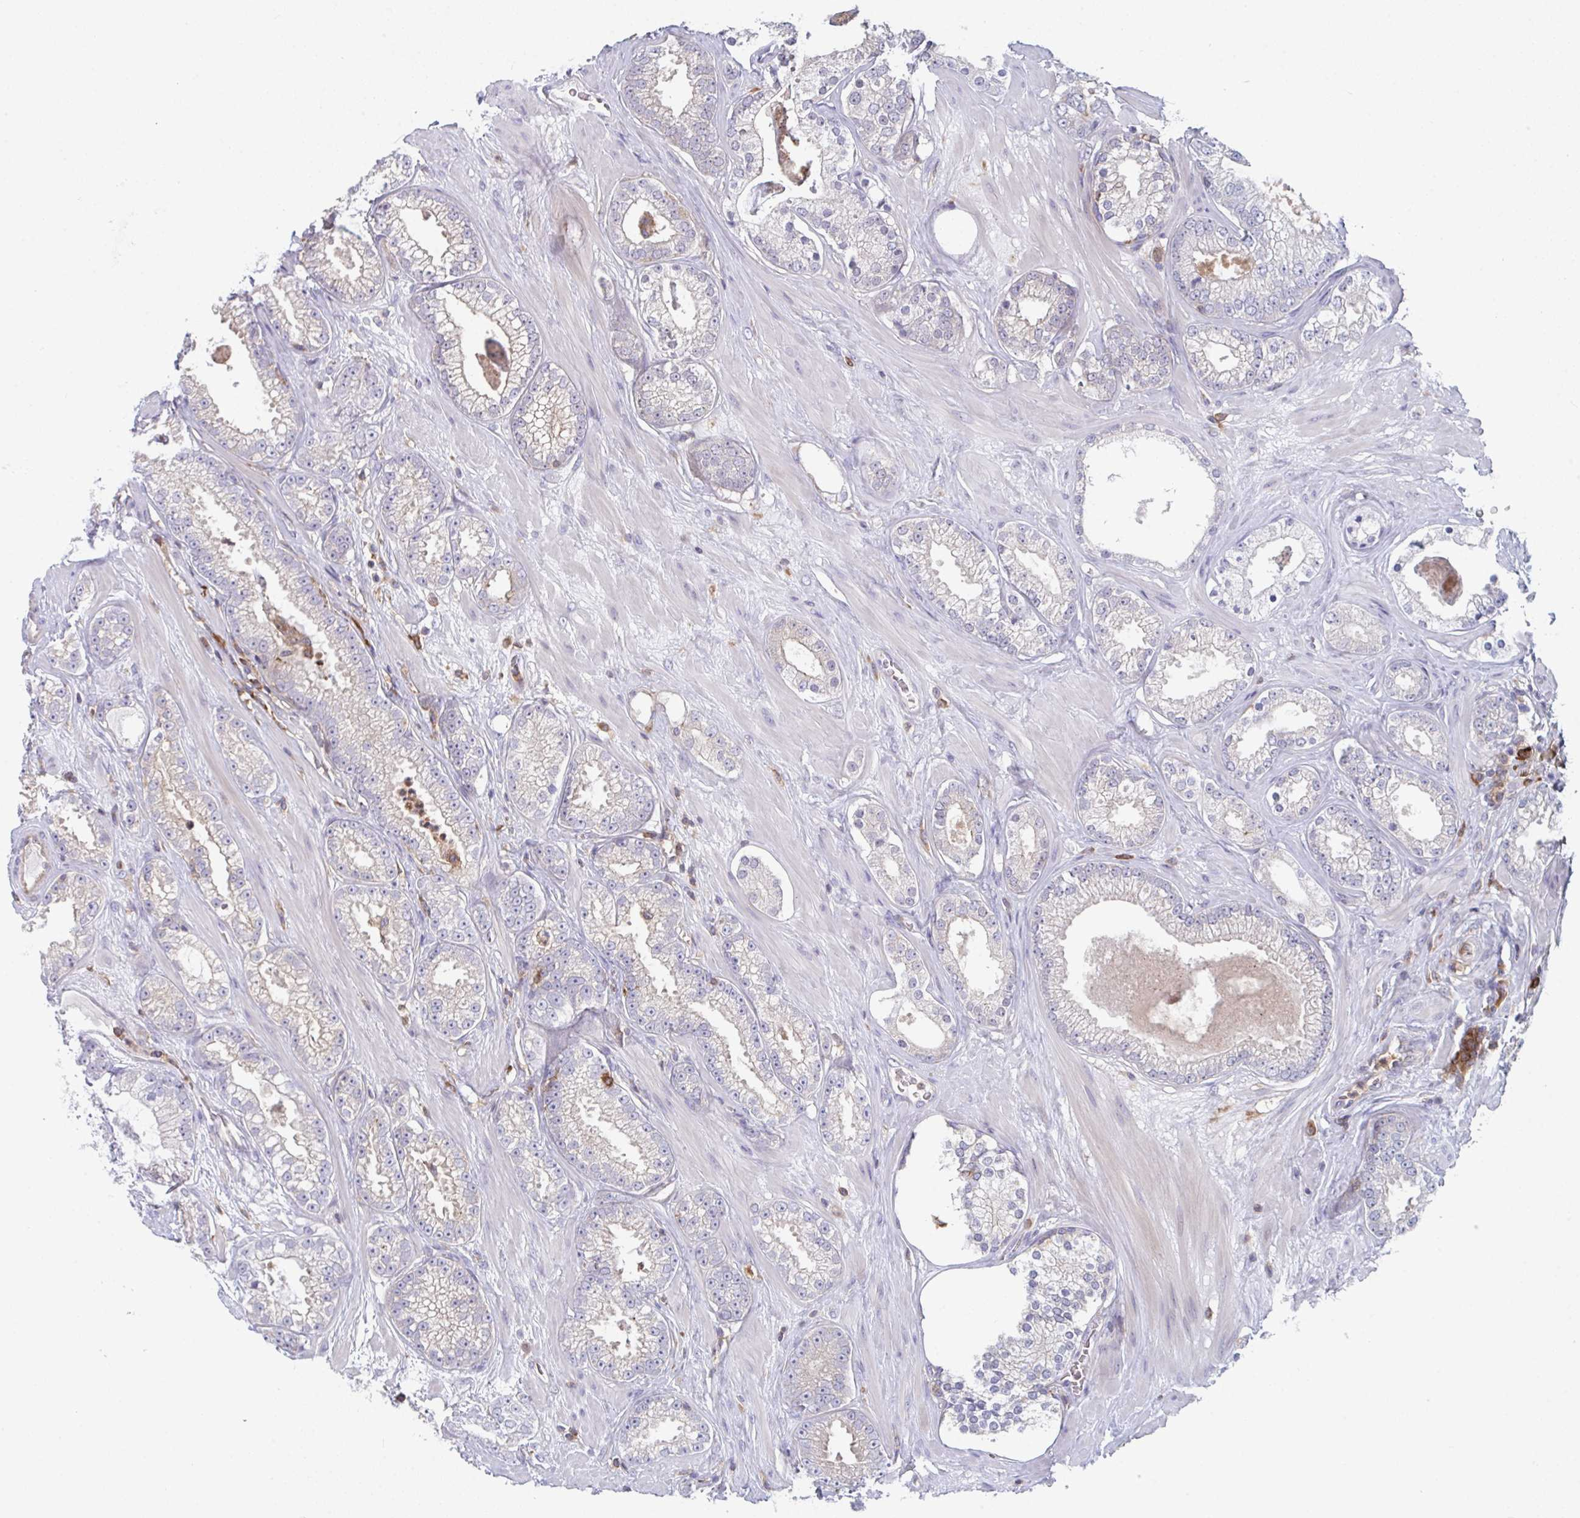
{"staining": {"intensity": "negative", "quantity": "none", "location": "none"}, "tissue": "prostate cancer", "cell_type": "Tumor cells", "image_type": "cancer", "snomed": [{"axis": "morphology", "description": "Adenocarcinoma, High grade"}, {"axis": "topography", "description": "Prostate"}], "caption": "Tumor cells are negative for brown protein staining in prostate high-grade adenocarcinoma.", "gene": "DISP2", "patient": {"sex": "male", "age": 66}}